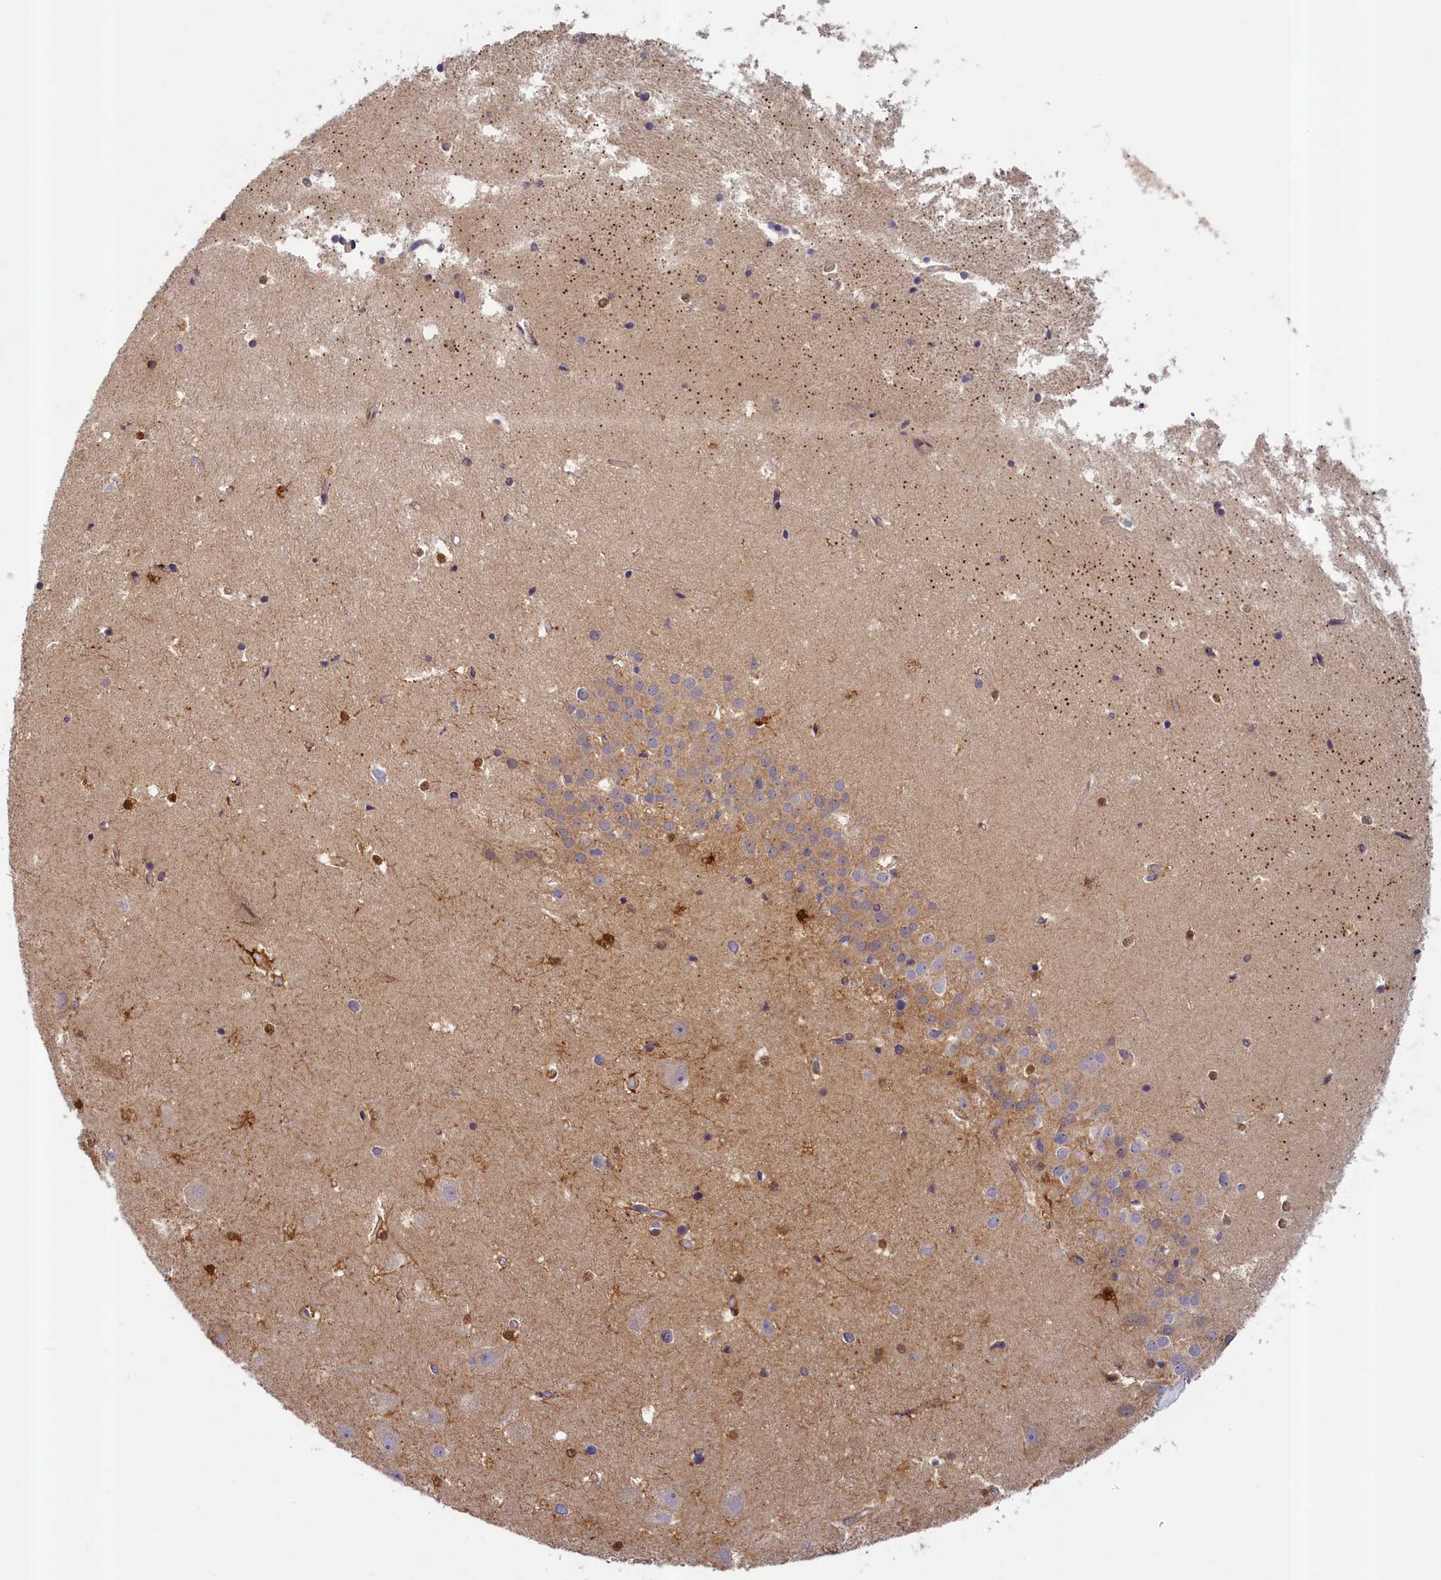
{"staining": {"intensity": "strong", "quantity": "<25%", "location": "cytoplasmic/membranous"}, "tissue": "hippocampus", "cell_type": "Glial cells", "image_type": "normal", "snomed": [{"axis": "morphology", "description": "Normal tissue, NOS"}, {"axis": "topography", "description": "Hippocampus"}], "caption": "Protein expression analysis of benign hippocampus displays strong cytoplasmic/membranous expression in approximately <25% of glial cells. The protein of interest is shown in brown color, while the nuclei are stained blue.", "gene": "NUBP1", "patient": {"sex": "female", "age": 52}}